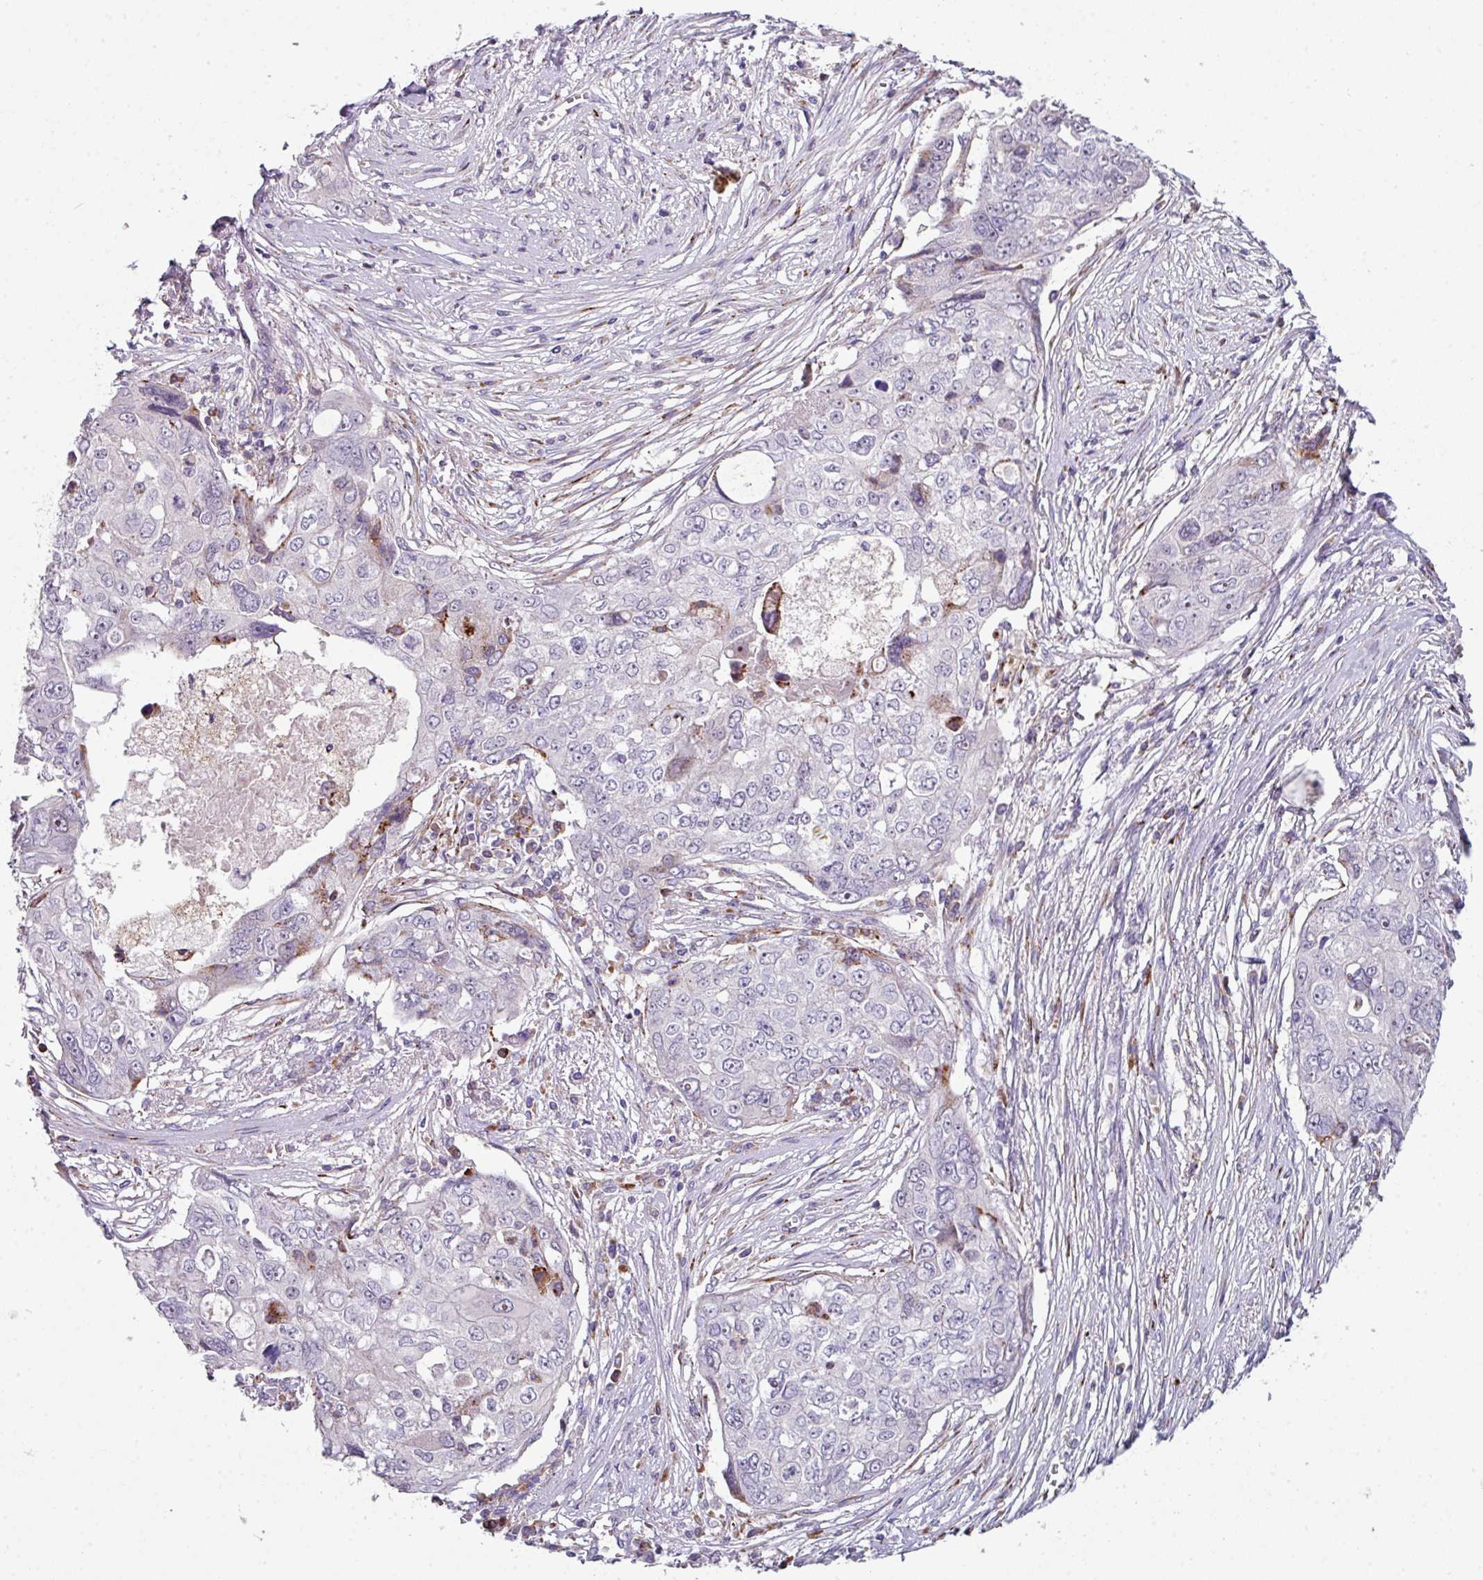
{"staining": {"intensity": "negative", "quantity": "none", "location": "none"}, "tissue": "ovarian cancer", "cell_type": "Tumor cells", "image_type": "cancer", "snomed": [{"axis": "morphology", "description": "Carcinoma, endometroid"}, {"axis": "topography", "description": "Ovary"}], "caption": "Immunohistochemistry (IHC) micrograph of neoplastic tissue: ovarian cancer stained with DAB exhibits no significant protein positivity in tumor cells.", "gene": "BMS1", "patient": {"sex": "female", "age": 70}}